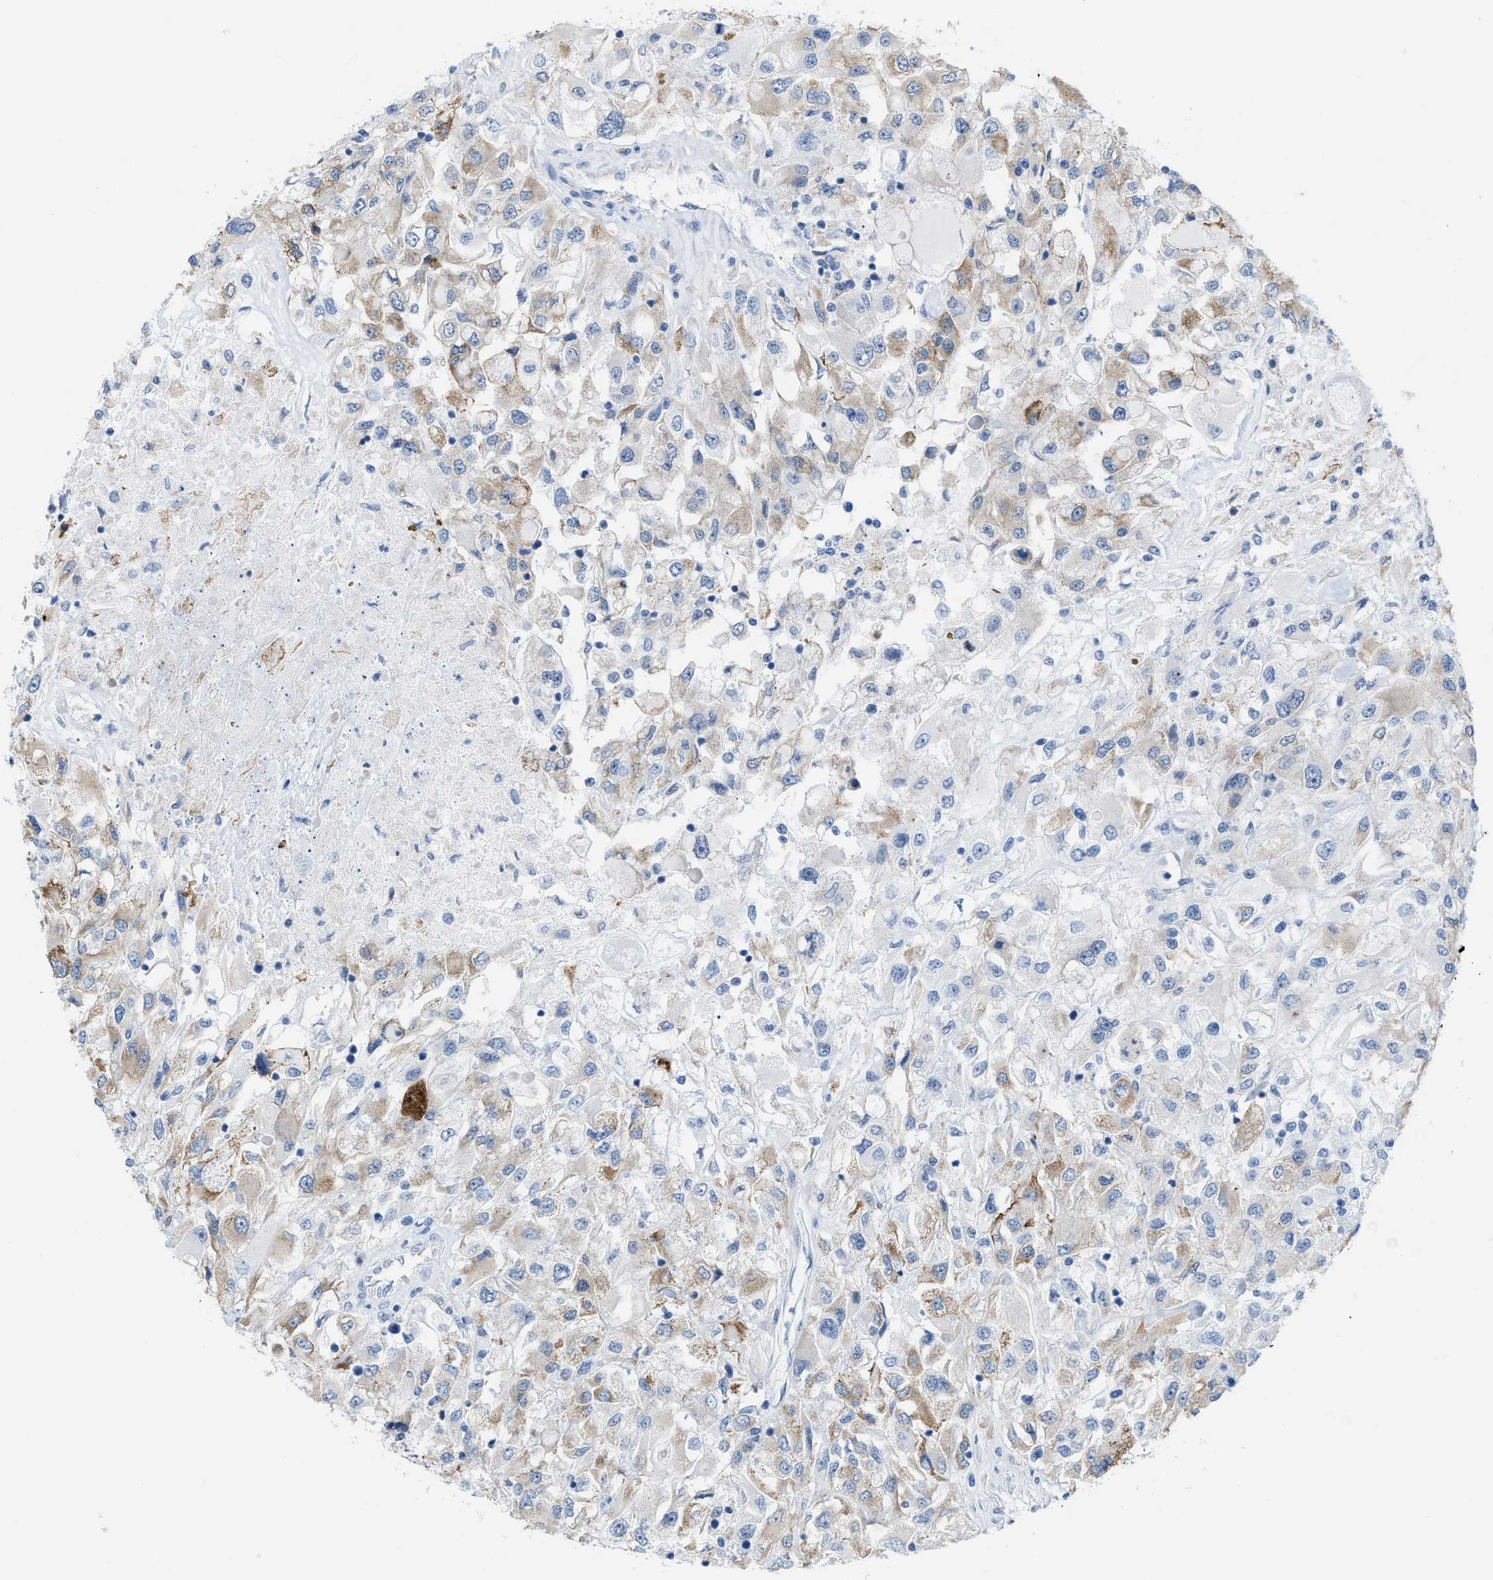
{"staining": {"intensity": "weak", "quantity": "25%-75%", "location": "cytoplasmic/membranous"}, "tissue": "renal cancer", "cell_type": "Tumor cells", "image_type": "cancer", "snomed": [{"axis": "morphology", "description": "Adenocarcinoma, NOS"}, {"axis": "topography", "description": "Kidney"}], "caption": "Weak cytoplasmic/membranous positivity for a protein is seen in about 25%-75% of tumor cells of renal adenocarcinoma using immunohistochemistry.", "gene": "KIFC3", "patient": {"sex": "female", "age": 52}}